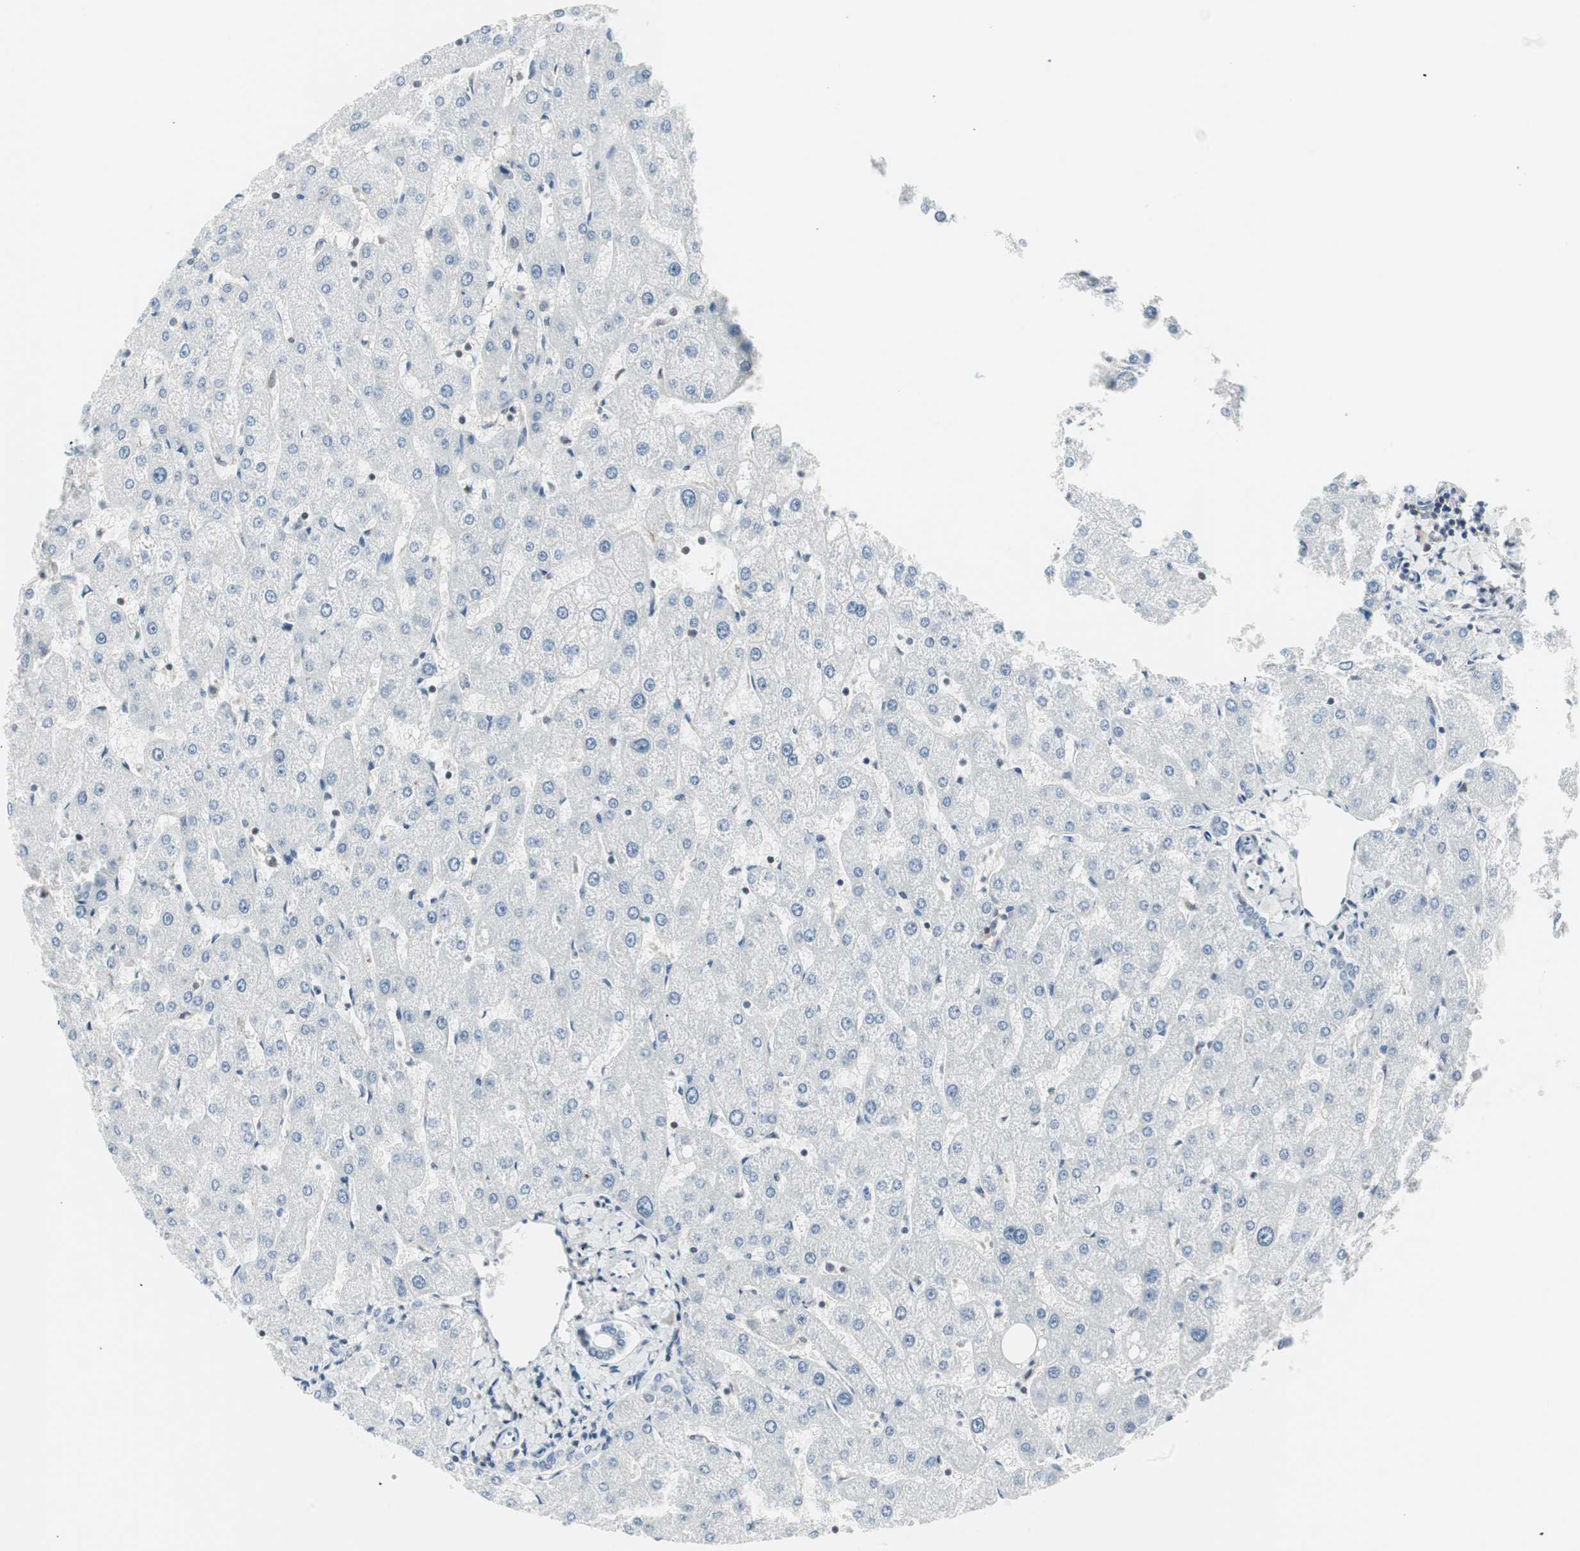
{"staining": {"intensity": "negative", "quantity": "none", "location": "none"}, "tissue": "liver", "cell_type": "Cholangiocytes", "image_type": "normal", "snomed": [{"axis": "morphology", "description": "Normal tissue, NOS"}, {"axis": "topography", "description": "Liver"}], "caption": "DAB immunohistochemical staining of unremarkable human liver reveals no significant positivity in cholangiocytes. (Stains: DAB IHC with hematoxylin counter stain, Microscopy: brightfield microscopy at high magnification).", "gene": "PPP1CA", "patient": {"sex": "male", "age": 67}}